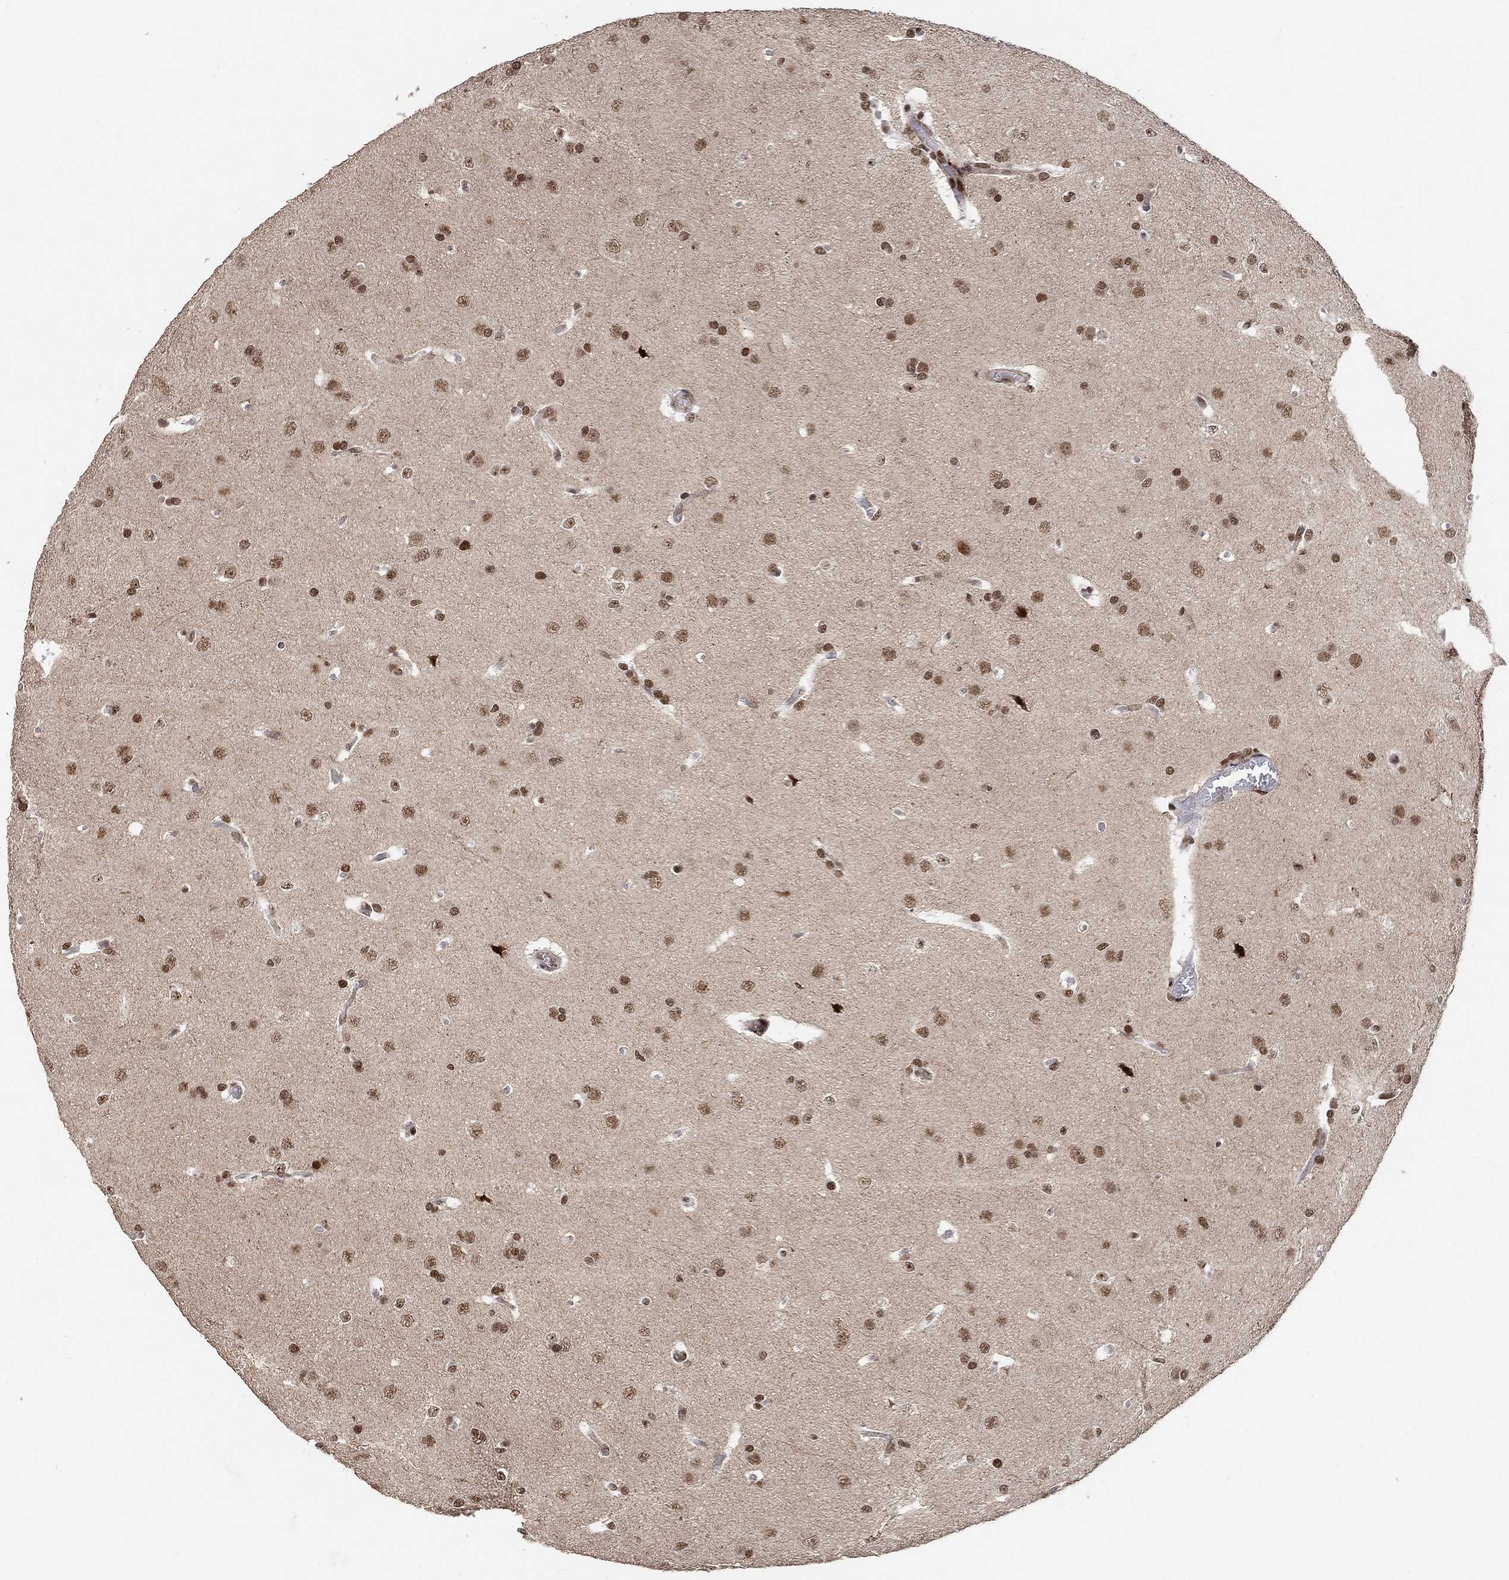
{"staining": {"intensity": "strong", "quantity": "25%-75%", "location": "nuclear"}, "tissue": "glioma", "cell_type": "Tumor cells", "image_type": "cancer", "snomed": [{"axis": "morphology", "description": "Glioma, malignant, Low grade"}, {"axis": "topography", "description": "Brain"}], "caption": "Immunohistochemical staining of human low-grade glioma (malignant) shows high levels of strong nuclear protein positivity in approximately 25%-75% of tumor cells. The protein of interest is shown in brown color, while the nuclei are stained blue.", "gene": "E4F1", "patient": {"sex": "female", "age": 32}}